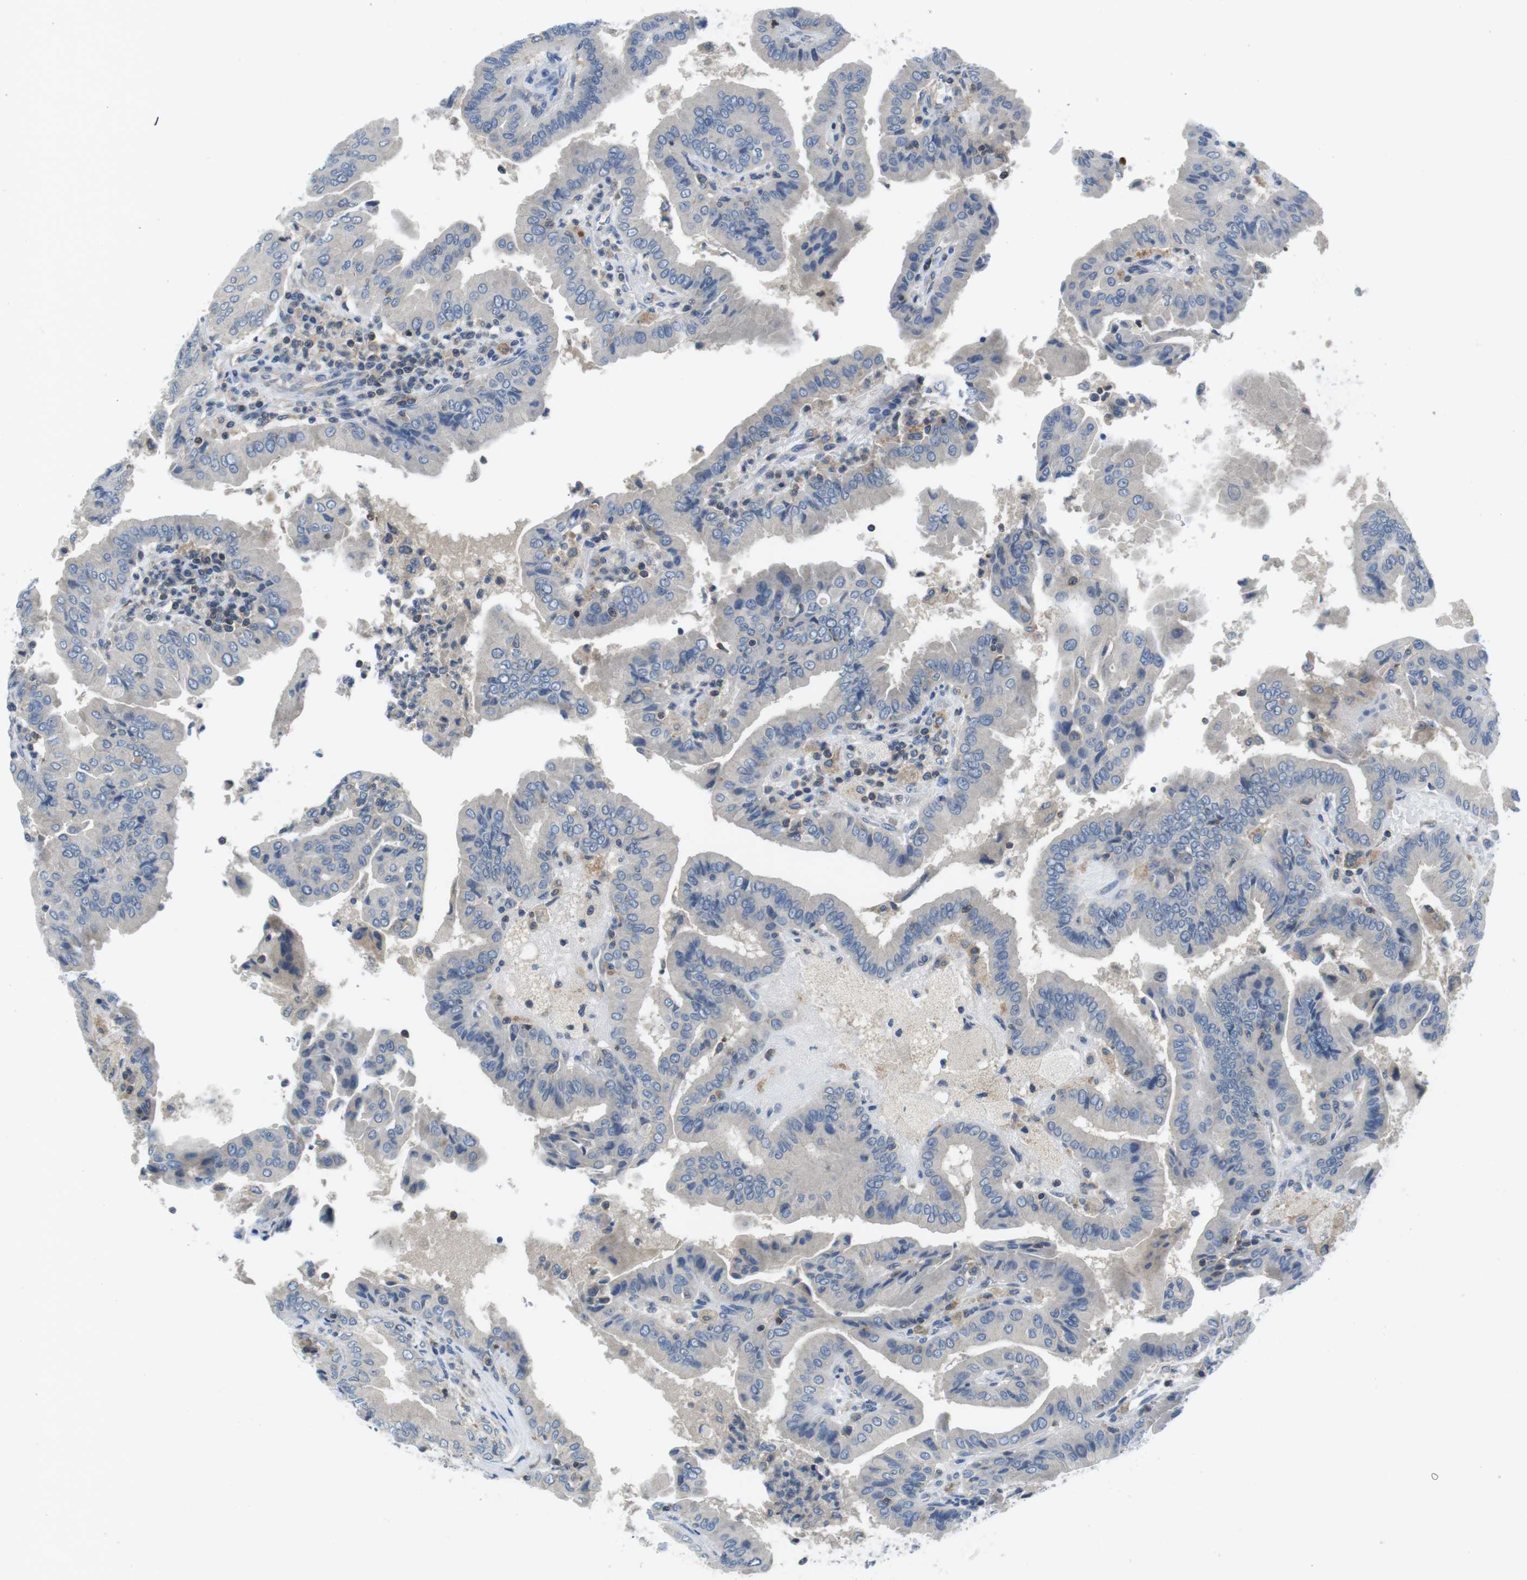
{"staining": {"intensity": "negative", "quantity": "none", "location": "none"}, "tissue": "thyroid cancer", "cell_type": "Tumor cells", "image_type": "cancer", "snomed": [{"axis": "morphology", "description": "Papillary adenocarcinoma, NOS"}, {"axis": "topography", "description": "Thyroid gland"}], "caption": "Tumor cells are negative for protein expression in human thyroid cancer. (Stains: DAB (3,3'-diaminobenzidine) IHC with hematoxylin counter stain, Microscopy: brightfield microscopy at high magnification).", "gene": "PIK3CD", "patient": {"sex": "male", "age": 33}}